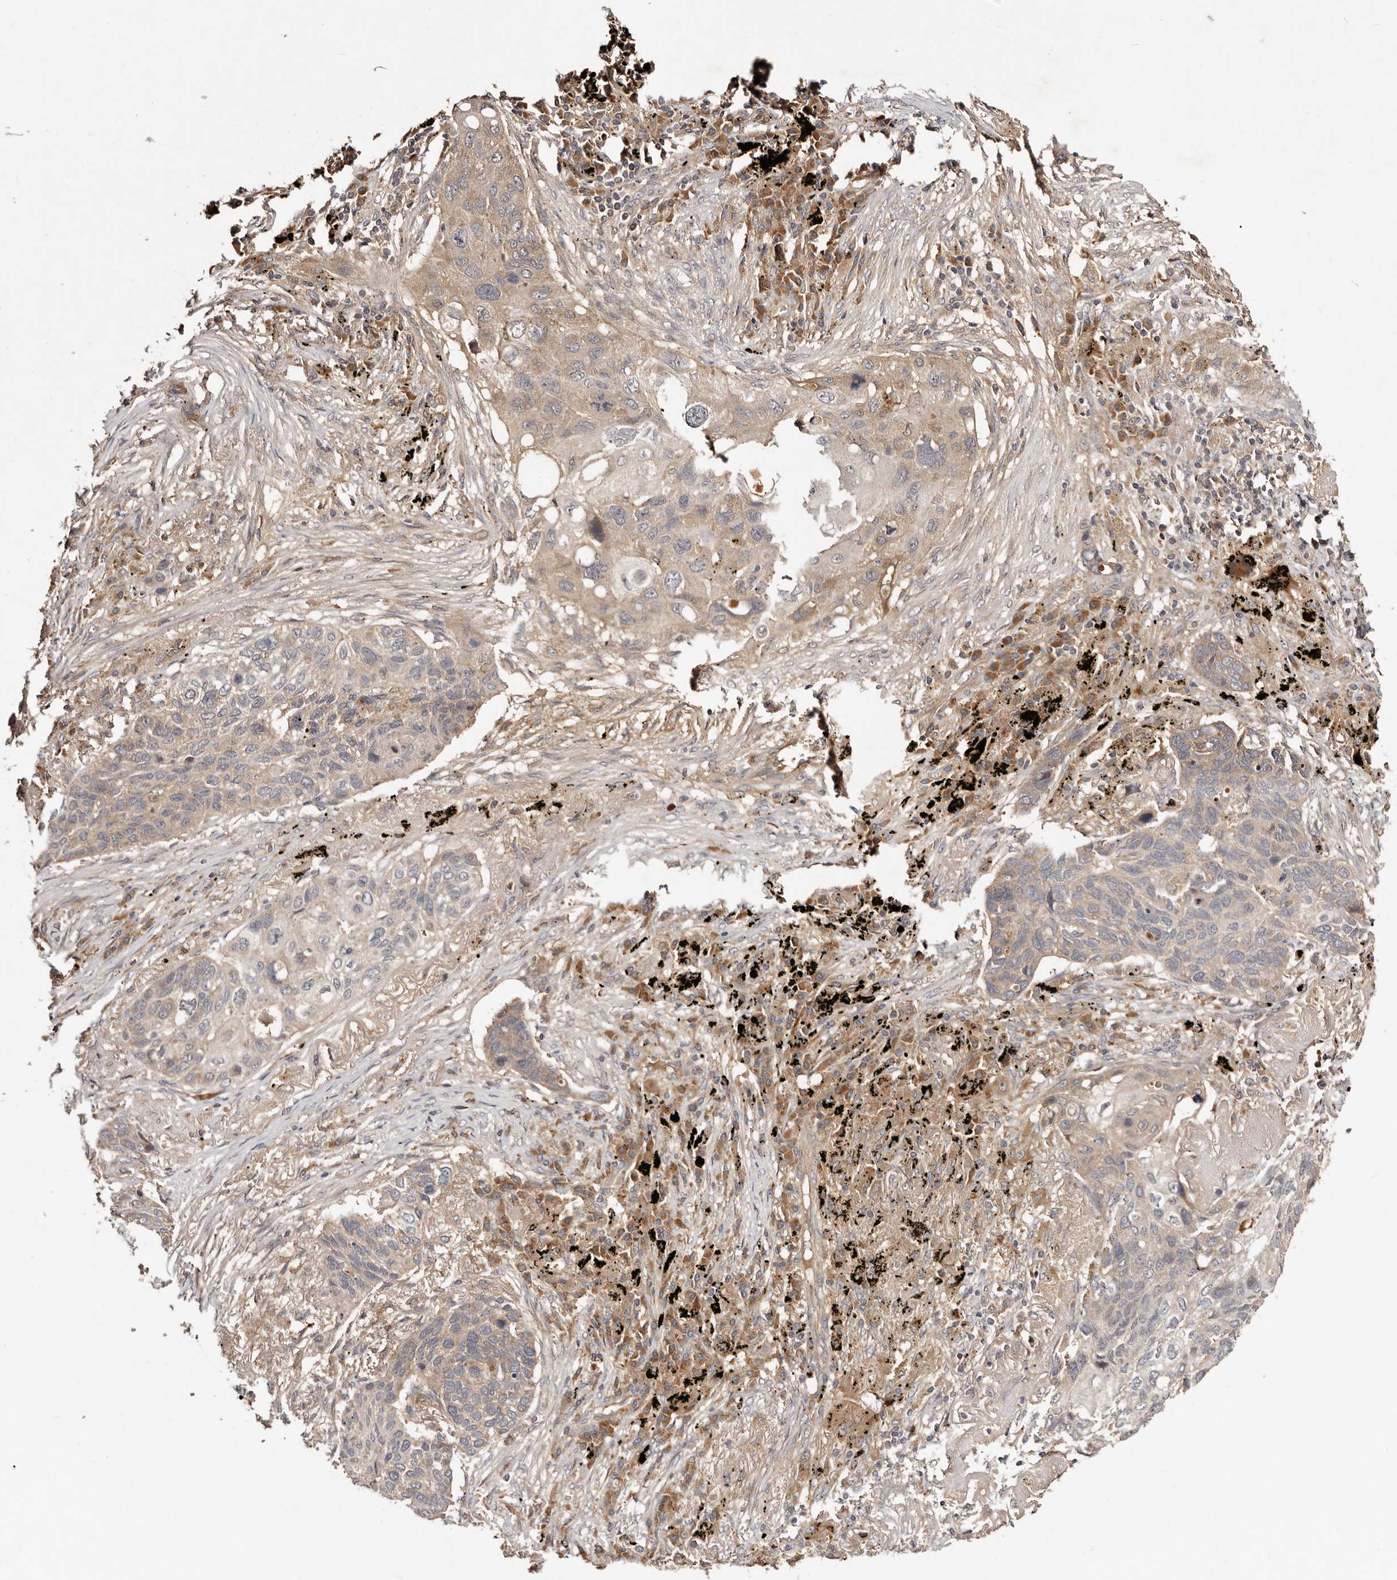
{"staining": {"intensity": "weak", "quantity": "25%-75%", "location": "cytoplasmic/membranous"}, "tissue": "lung cancer", "cell_type": "Tumor cells", "image_type": "cancer", "snomed": [{"axis": "morphology", "description": "Squamous cell carcinoma, NOS"}, {"axis": "topography", "description": "Lung"}], "caption": "A brown stain highlights weak cytoplasmic/membranous positivity of a protein in lung squamous cell carcinoma tumor cells.", "gene": "PKIB", "patient": {"sex": "female", "age": 63}}